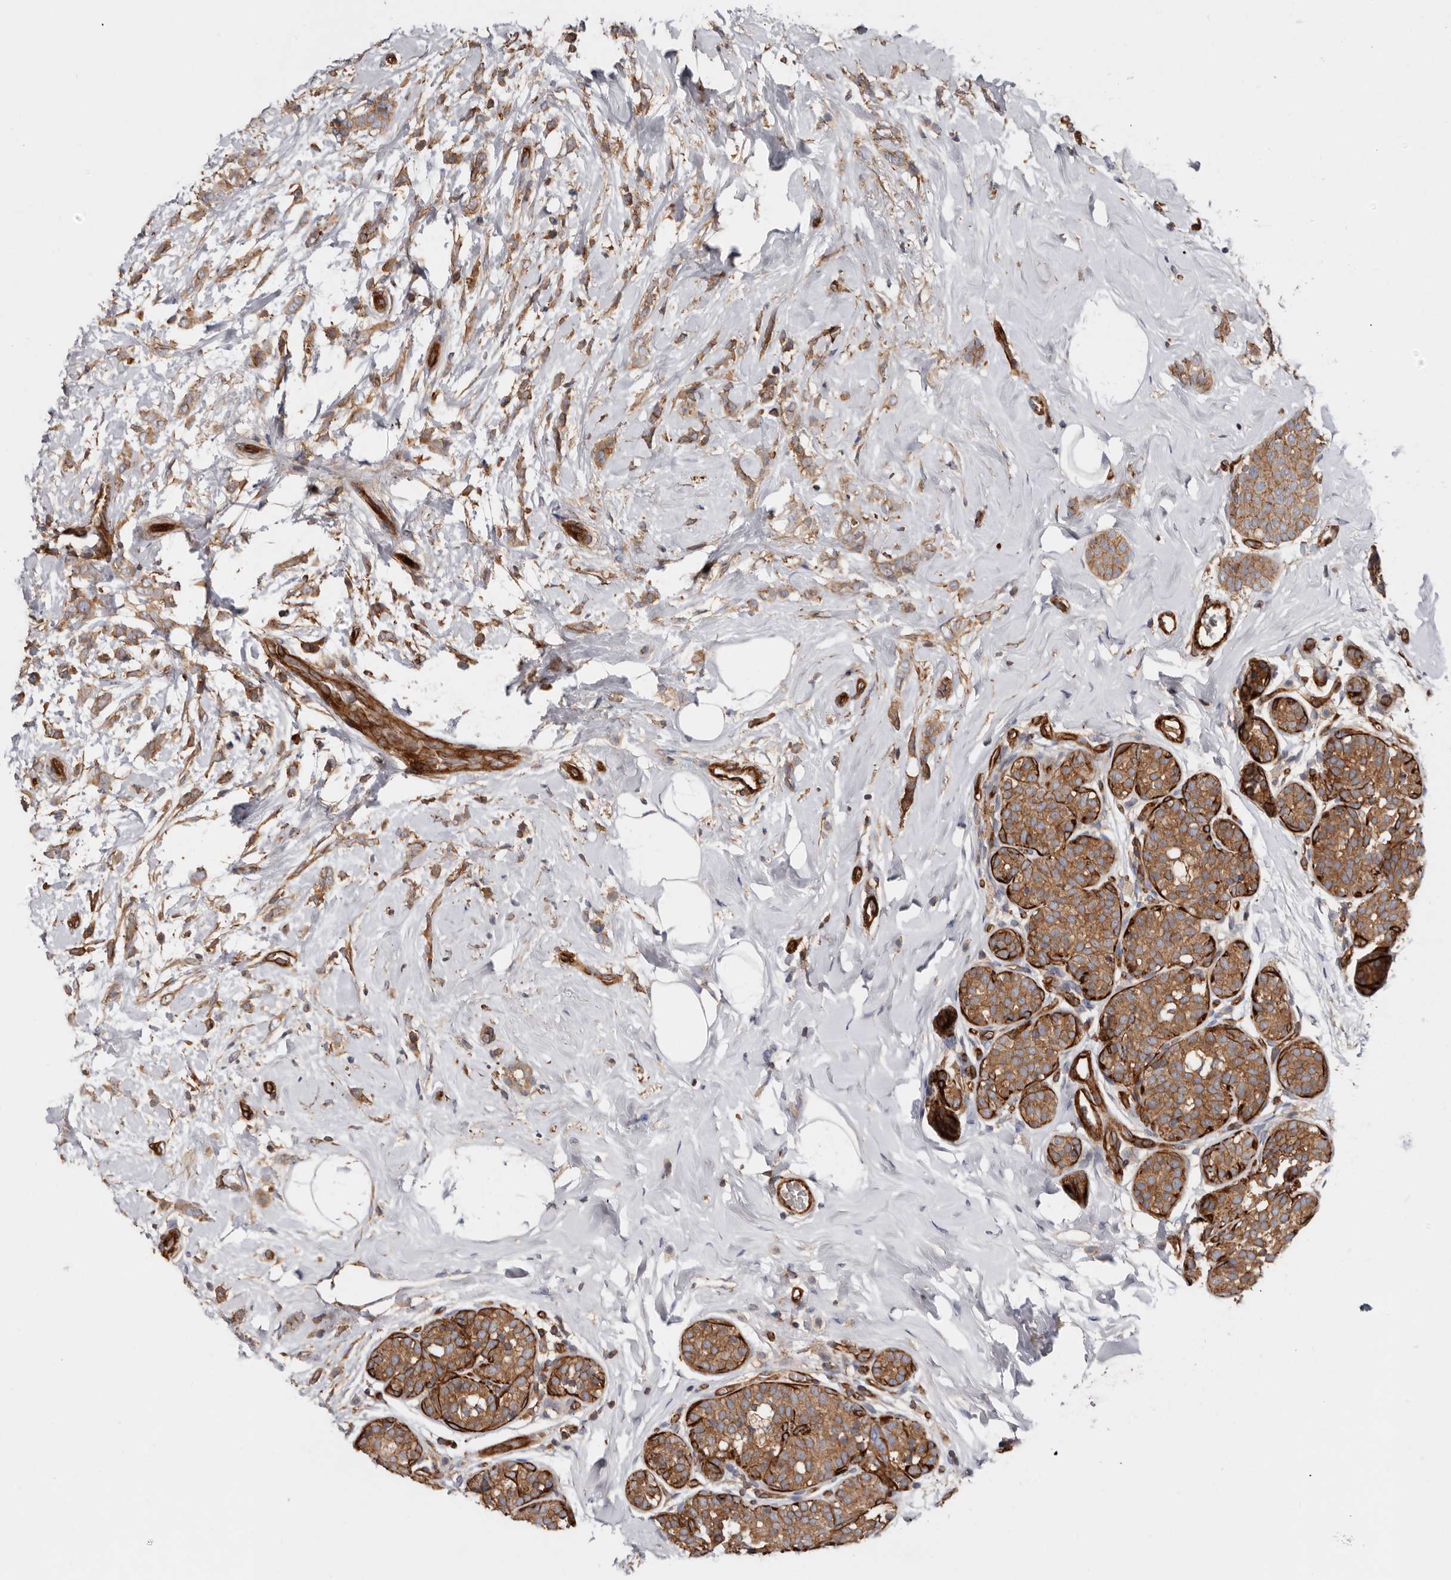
{"staining": {"intensity": "moderate", "quantity": ">75%", "location": "cytoplasmic/membranous"}, "tissue": "breast cancer", "cell_type": "Tumor cells", "image_type": "cancer", "snomed": [{"axis": "morphology", "description": "Lobular carcinoma, in situ"}, {"axis": "morphology", "description": "Lobular carcinoma"}, {"axis": "topography", "description": "Breast"}], "caption": "The immunohistochemical stain labels moderate cytoplasmic/membranous staining in tumor cells of lobular carcinoma (breast) tissue.", "gene": "TMC7", "patient": {"sex": "female", "age": 41}}